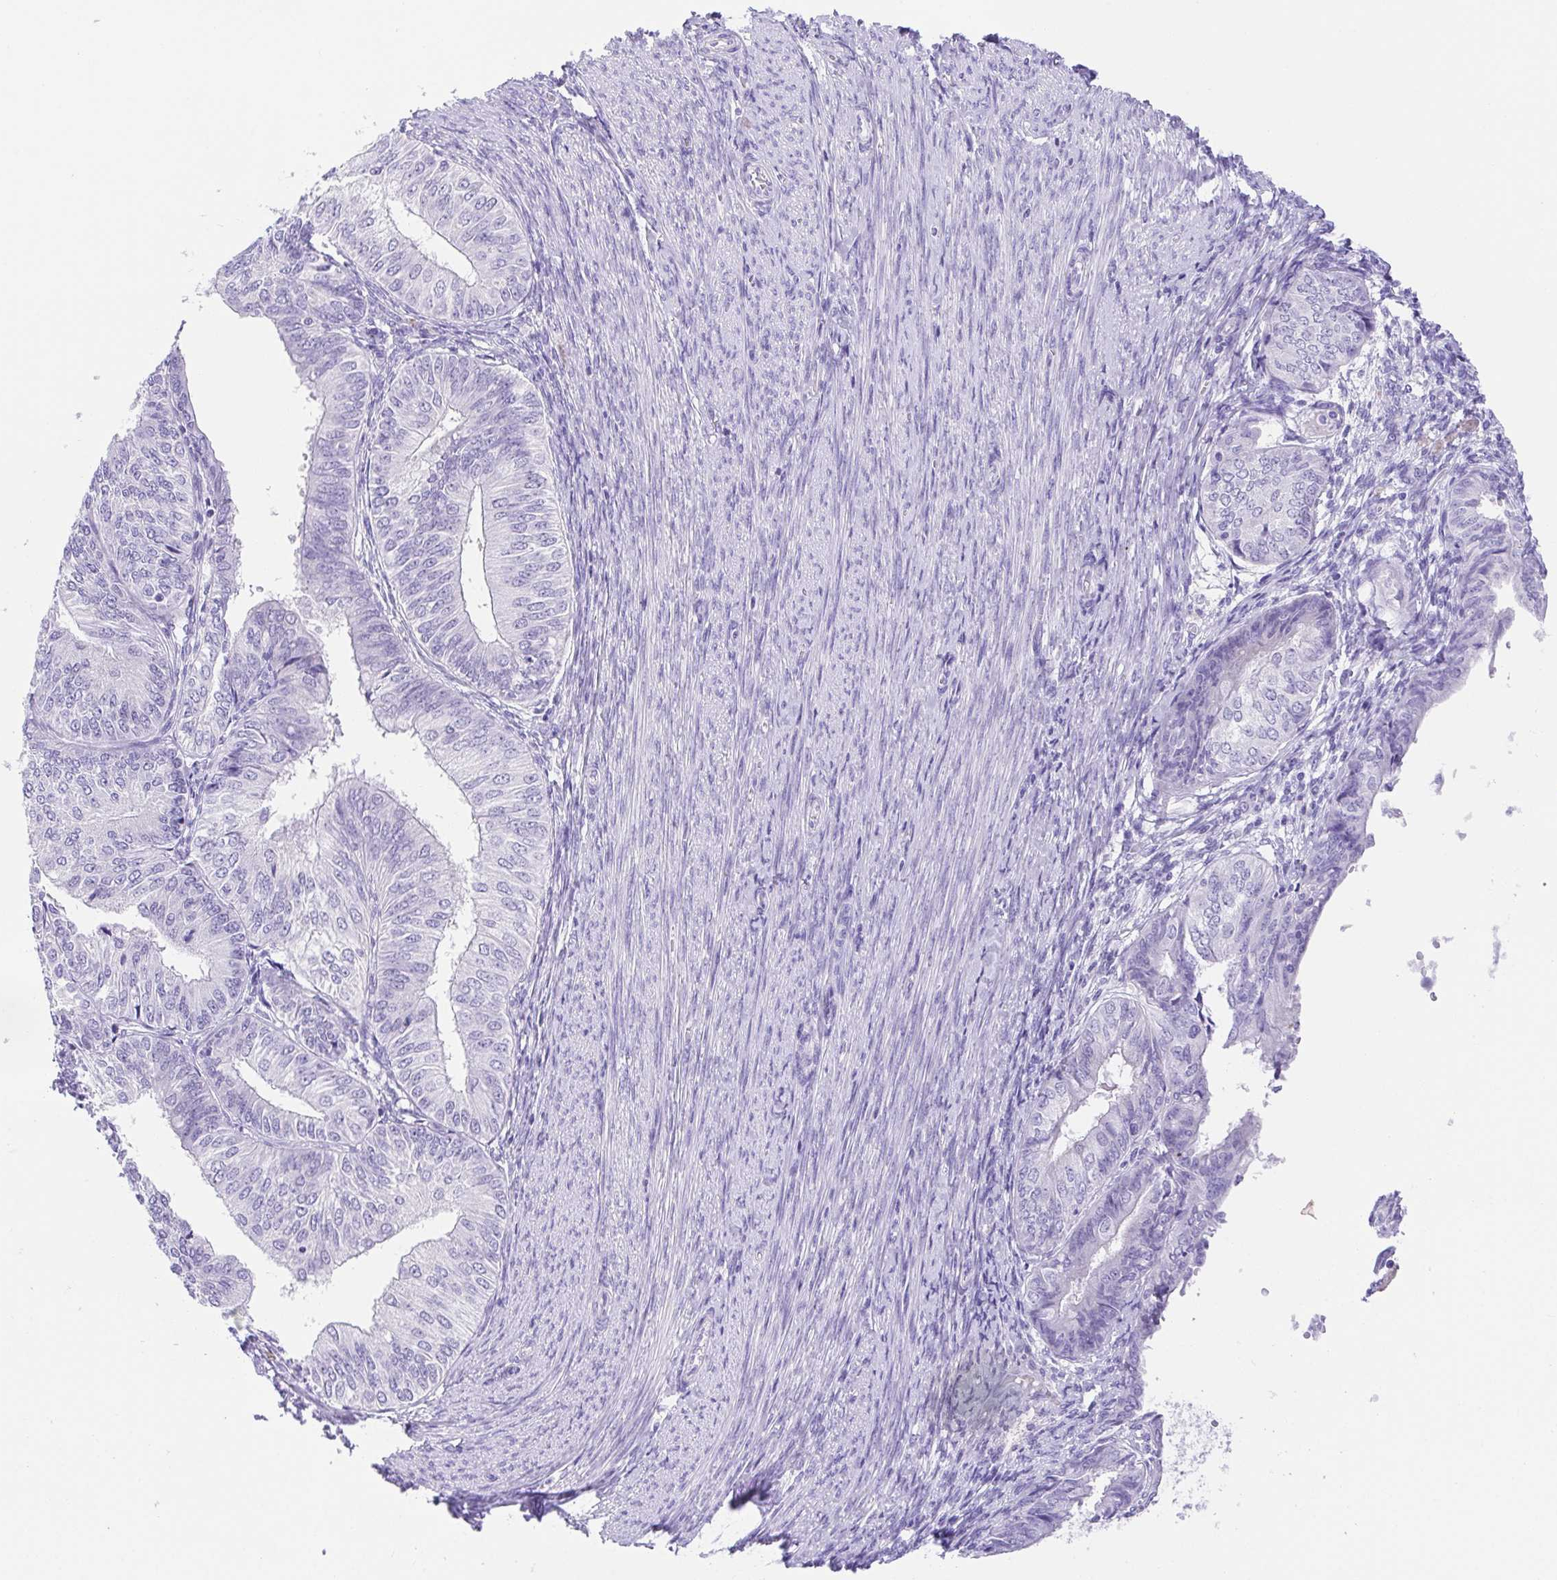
{"staining": {"intensity": "negative", "quantity": "none", "location": "none"}, "tissue": "endometrial cancer", "cell_type": "Tumor cells", "image_type": "cancer", "snomed": [{"axis": "morphology", "description": "Adenocarcinoma, NOS"}, {"axis": "topography", "description": "Endometrium"}], "caption": "IHC micrograph of neoplastic tissue: endometrial cancer (adenocarcinoma) stained with DAB displays no significant protein positivity in tumor cells.", "gene": "SPATA4", "patient": {"sex": "female", "age": 58}}